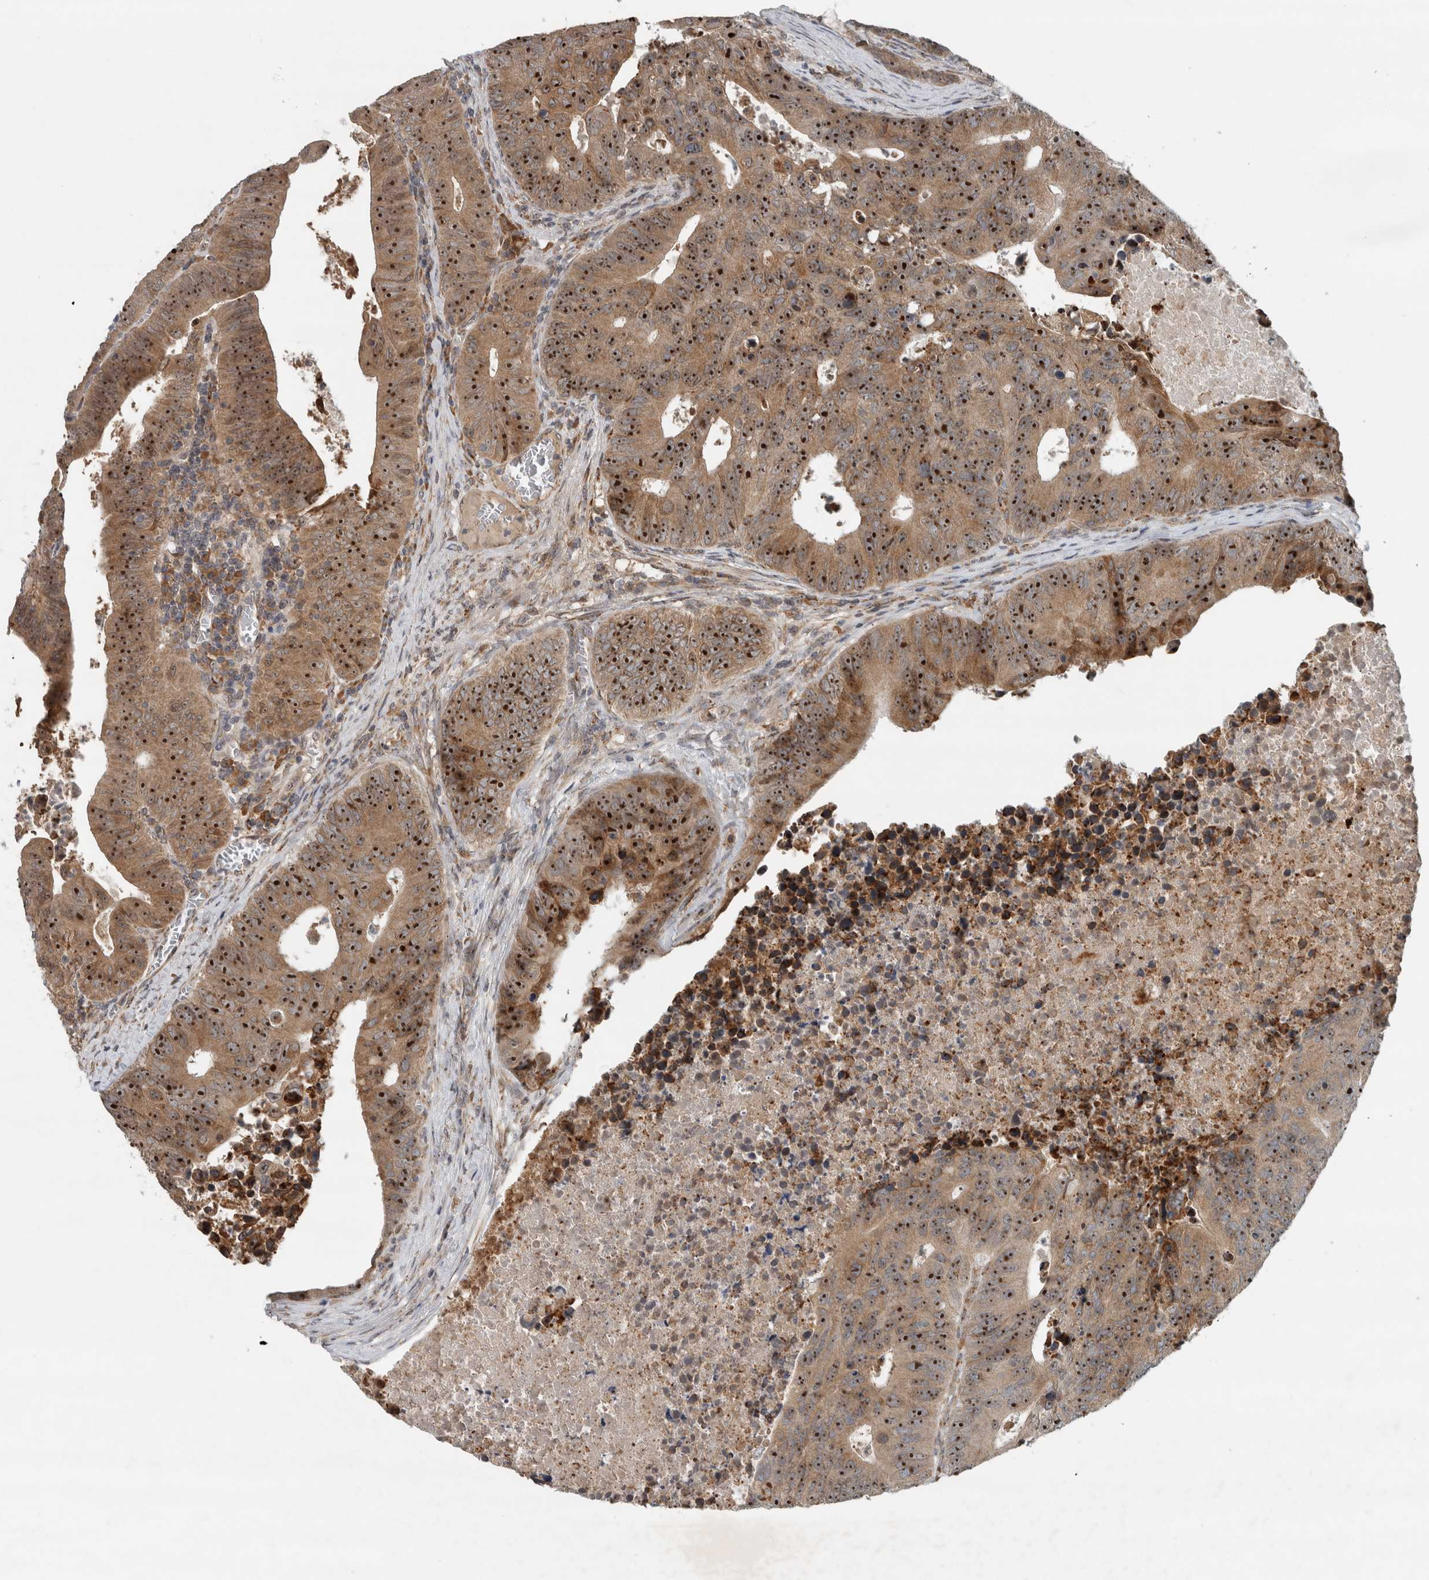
{"staining": {"intensity": "moderate", "quantity": ">75%", "location": "cytoplasmic/membranous,nuclear"}, "tissue": "colorectal cancer", "cell_type": "Tumor cells", "image_type": "cancer", "snomed": [{"axis": "morphology", "description": "Adenocarcinoma, NOS"}, {"axis": "topography", "description": "Colon"}], "caption": "The immunohistochemical stain labels moderate cytoplasmic/membranous and nuclear positivity in tumor cells of colorectal cancer (adenocarcinoma) tissue.", "gene": "GPR137B", "patient": {"sex": "male", "age": 87}}